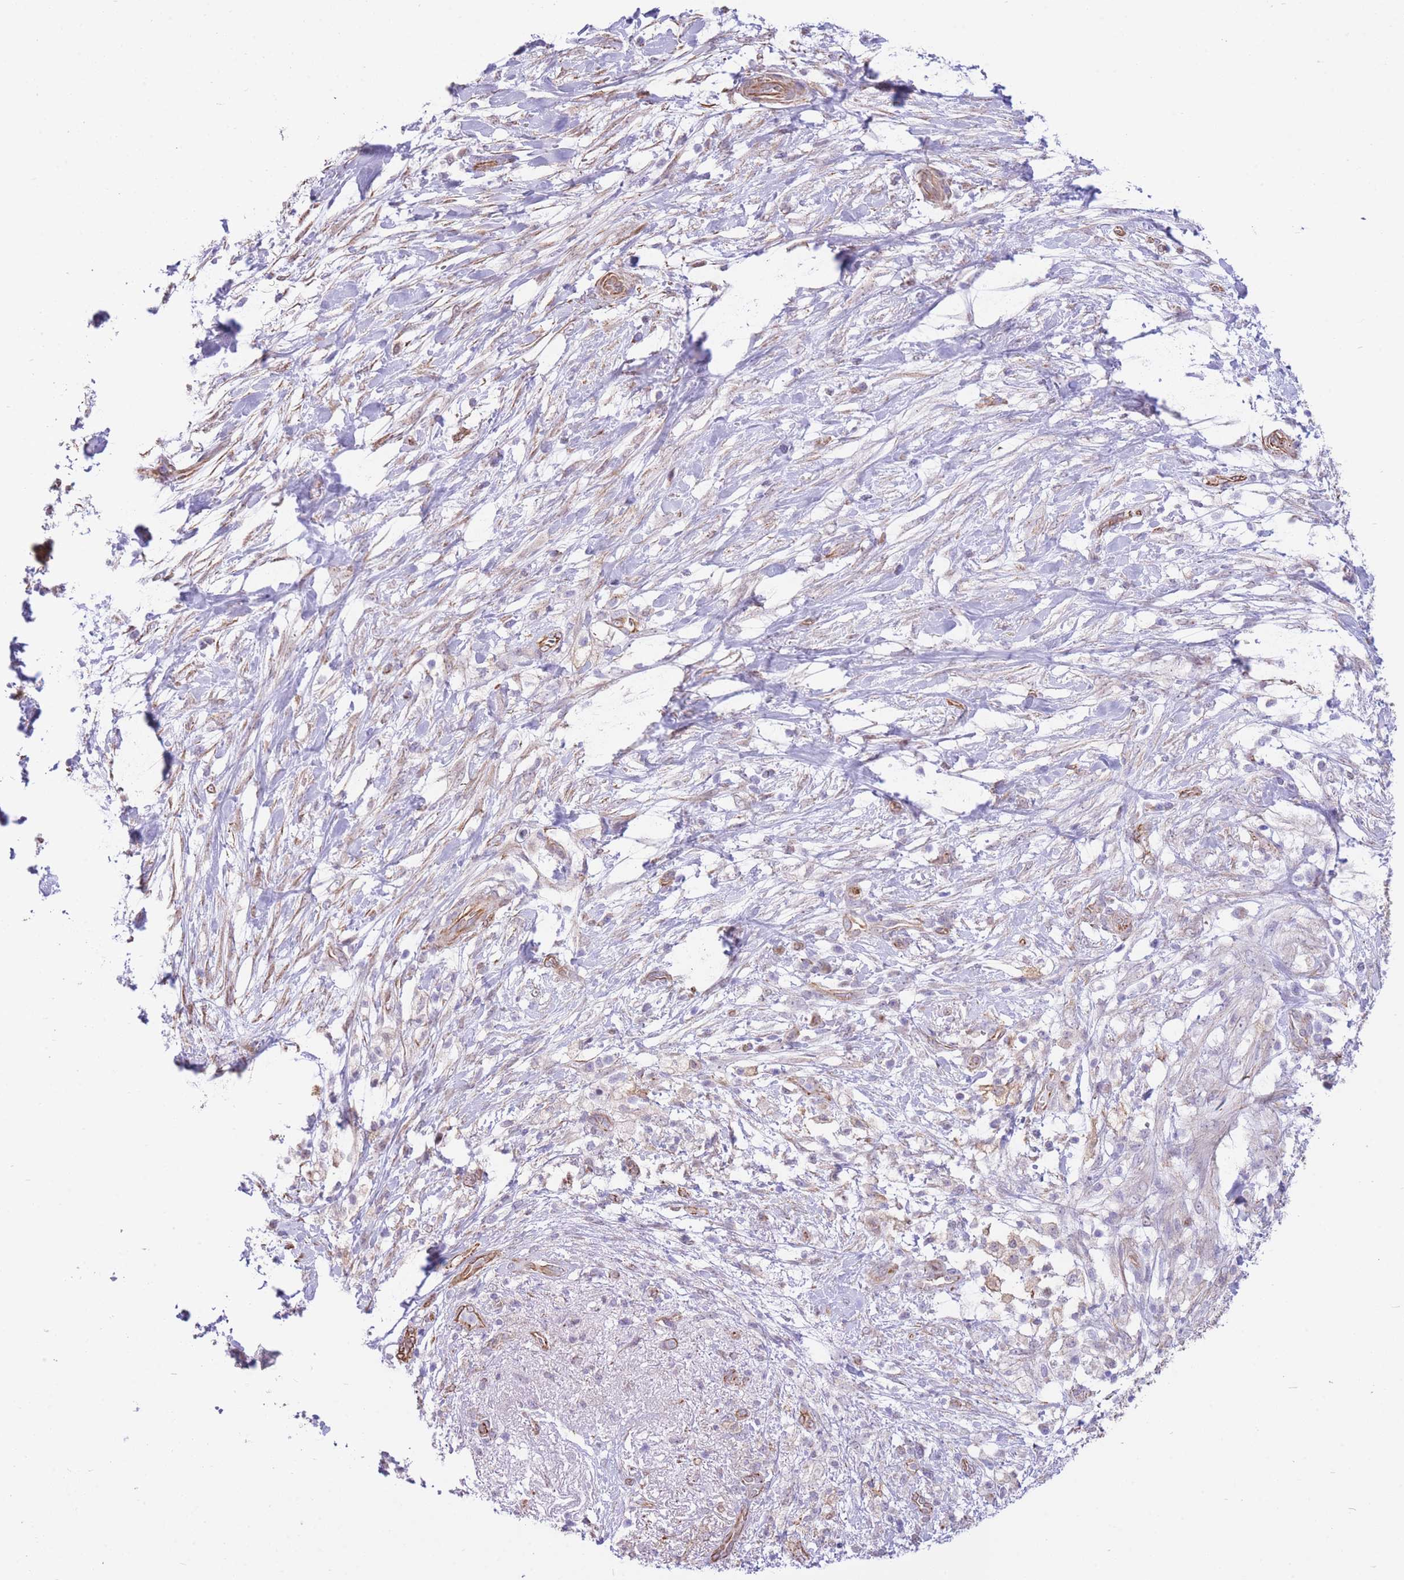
{"staining": {"intensity": "negative", "quantity": "none", "location": "none"}, "tissue": "pancreatic cancer", "cell_type": "Tumor cells", "image_type": "cancer", "snomed": [{"axis": "morphology", "description": "Adenocarcinoma, NOS"}, {"axis": "topography", "description": "Pancreas"}], "caption": "Immunohistochemical staining of human pancreatic adenocarcinoma shows no significant staining in tumor cells. The staining was performed using DAB to visualize the protein expression in brown, while the nuclei were stained in blue with hematoxylin (Magnification: 20x).", "gene": "PSG8", "patient": {"sex": "female", "age": 72}}